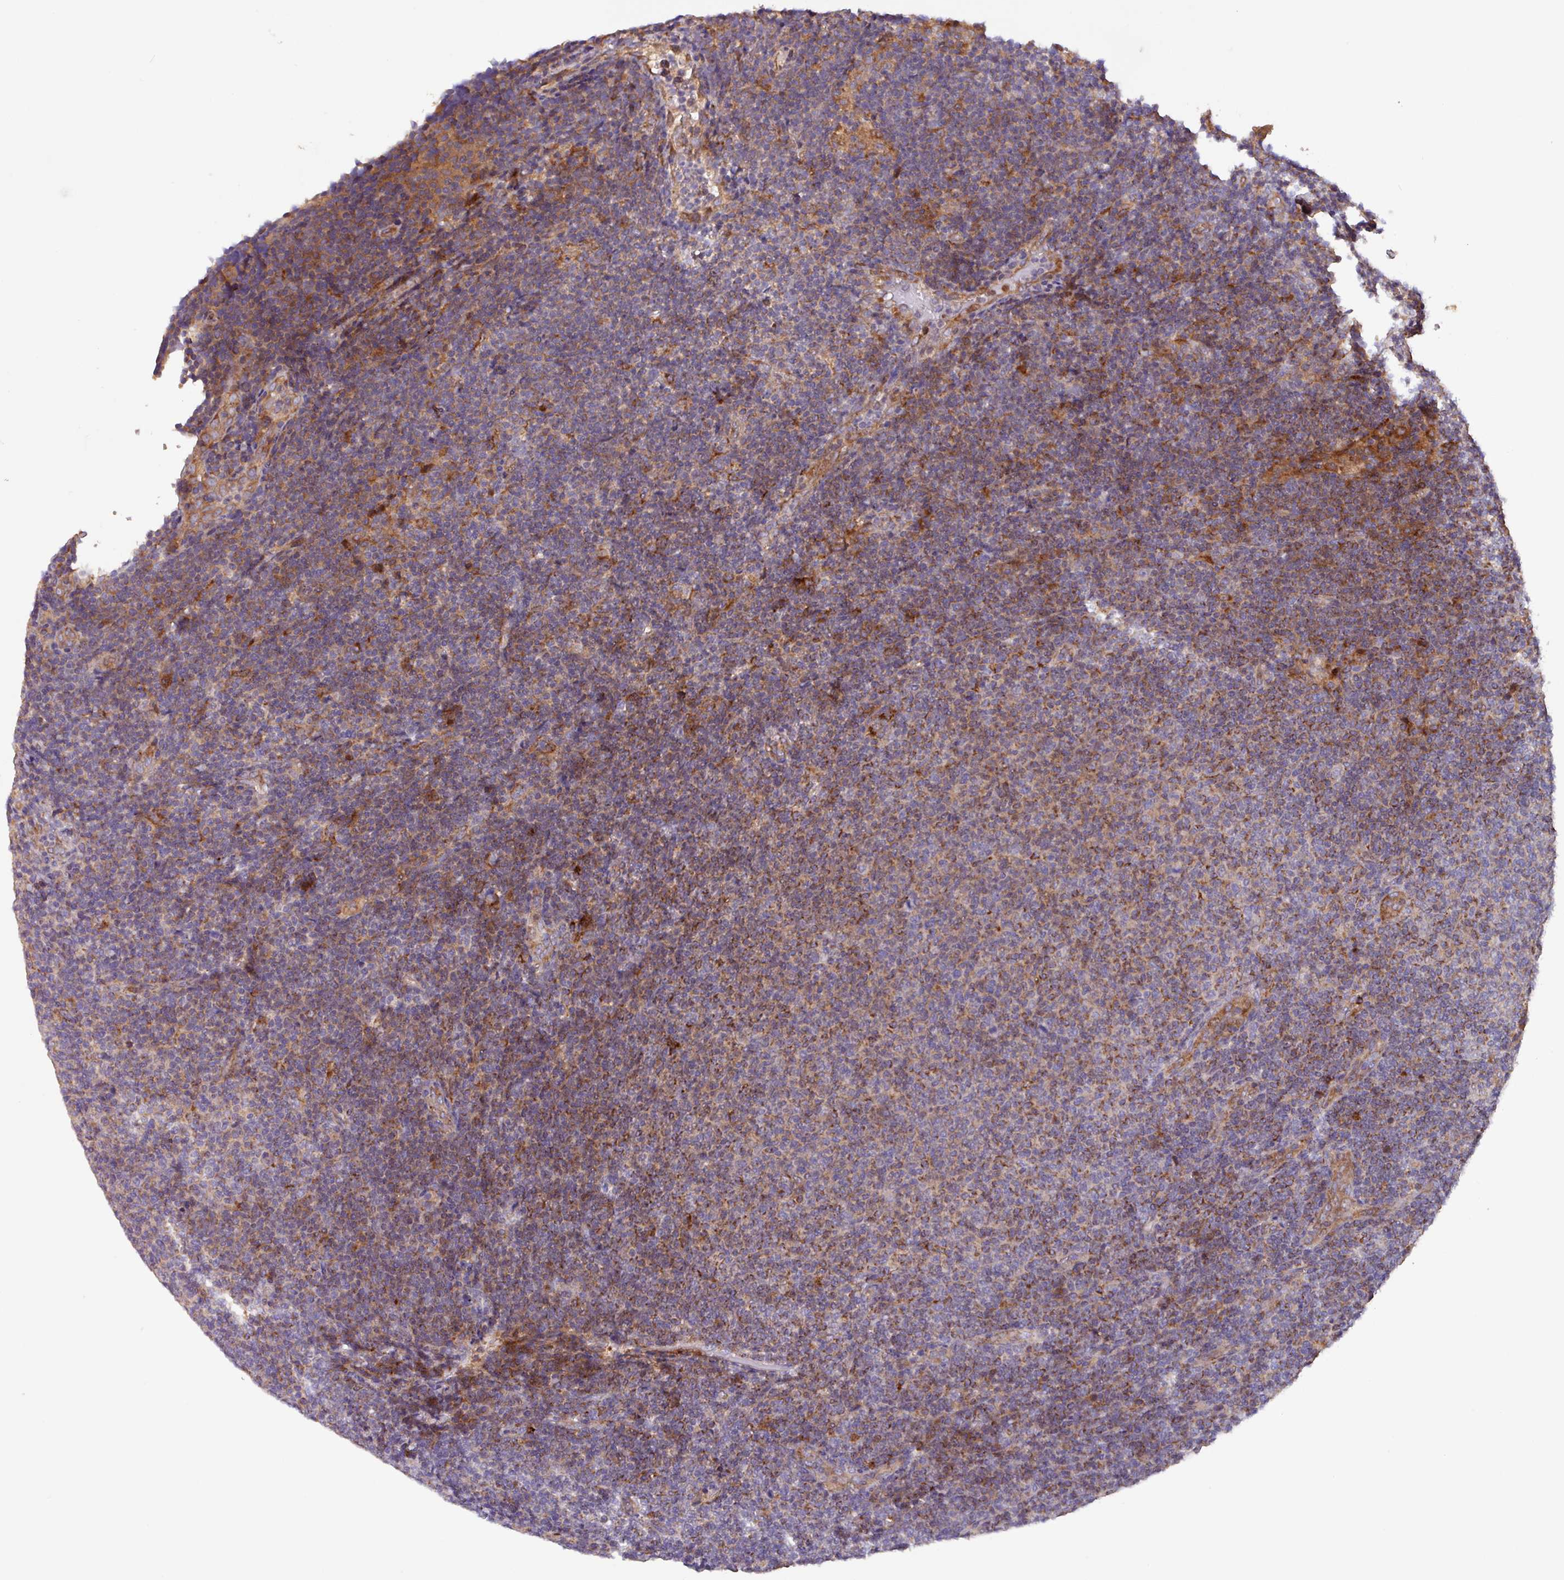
{"staining": {"intensity": "moderate", "quantity": "25%-75%", "location": "cytoplasmic/membranous"}, "tissue": "lymphoma", "cell_type": "Tumor cells", "image_type": "cancer", "snomed": [{"axis": "morphology", "description": "Malignant lymphoma, non-Hodgkin's type, Low grade"}, {"axis": "topography", "description": "Lymph node"}], "caption": "Immunohistochemistry histopathology image of human lymphoma stained for a protein (brown), which exhibits medium levels of moderate cytoplasmic/membranous positivity in about 25%-75% of tumor cells.", "gene": "PTPRQ", "patient": {"sex": "male", "age": 66}}